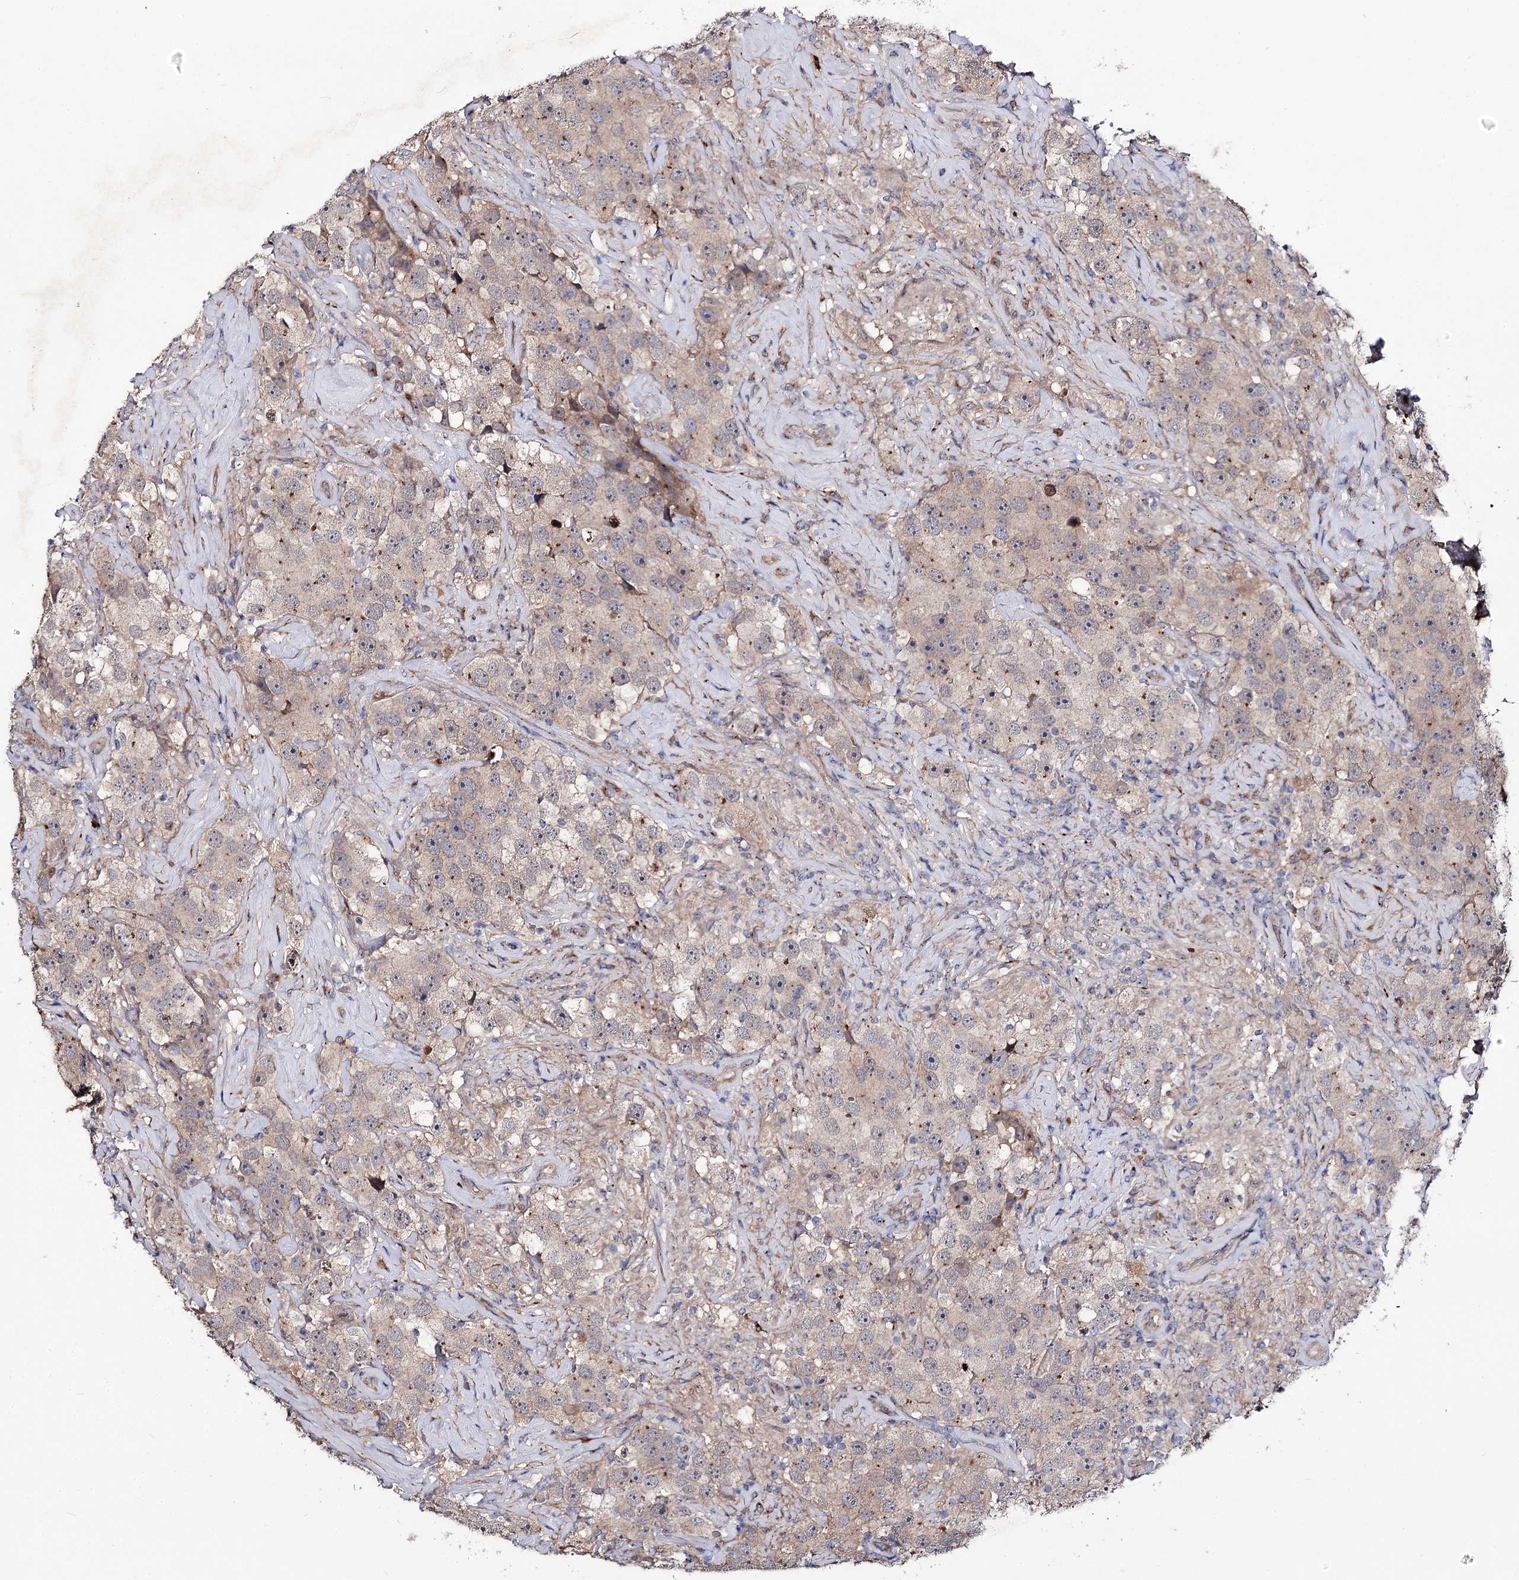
{"staining": {"intensity": "weak", "quantity": "25%-75%", "location": "cytoplasmic/membranous,nuclear"}, "tissue": "testis cancer", "cell_type": "Tumor cells", "image_type": "cancer", "snomed": [{"axis": "morphology", "description": "Seminoma, NOS"}, {"axis": "topography", "description": "Testis"}], "caption": "The immunohistochemical stain highlights weak cytoplasmic/membranous and nuclear staining in tumor cells of testis seminoma tissue. The staining was performed using DAB, with brown indicating positive protein expression. Nuclei are stained blue with hematoxylin.", "gene": "MINDY3", "patient": {"sex": "male", "age": 49}}